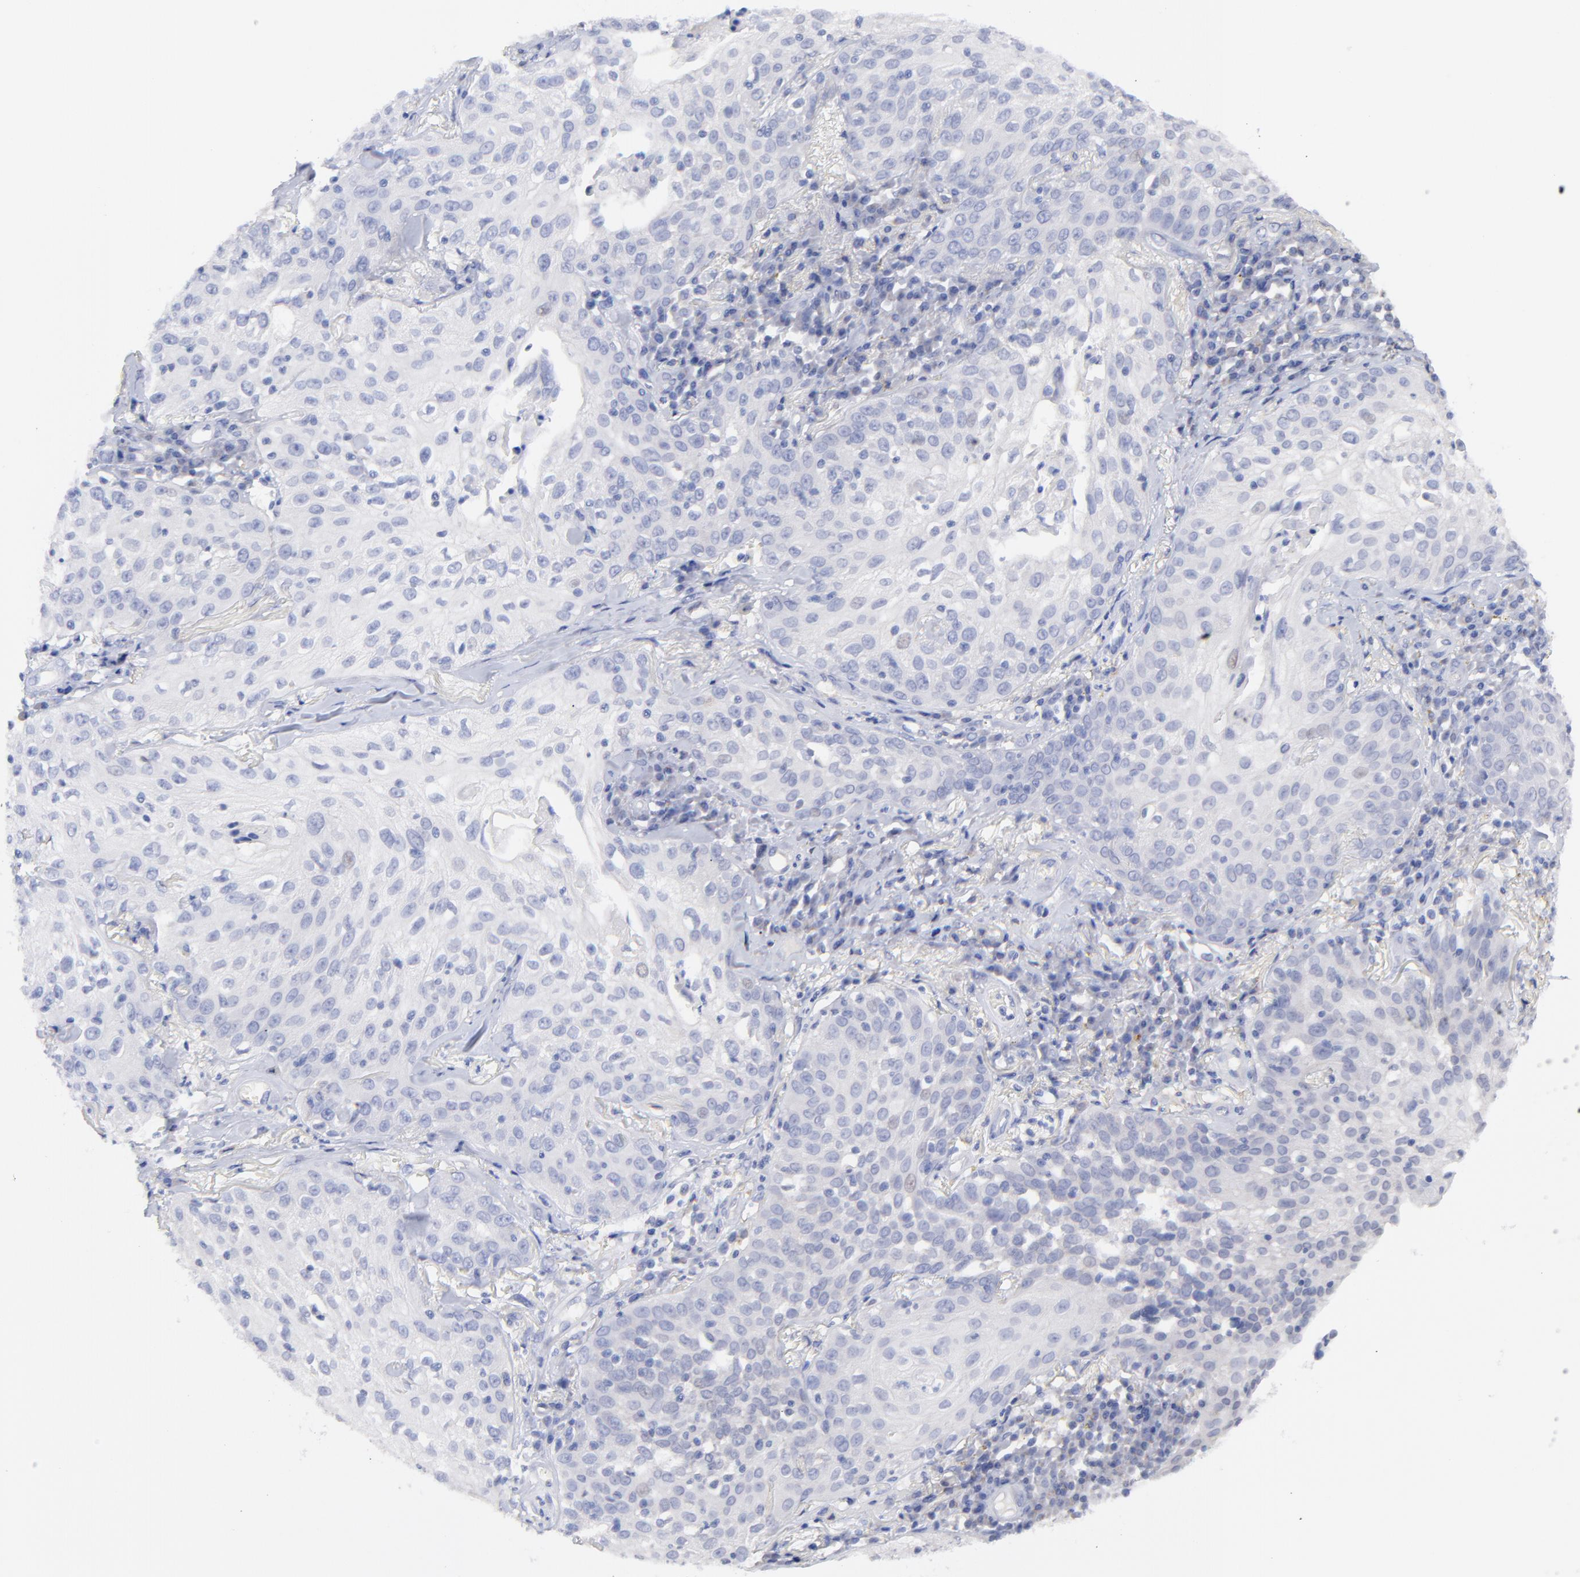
{"staining": {"intensity": "negative", "quantity": "none", "location": "none"}, "tissue": "skin cancer", "cell_type": "Tumor cells", "image_type": "cancer", "snomed": [{"axis": "morphology", "description": "Squamous cell carcinoma, NOS"}, {"axis": "topography", "description": "Skin"}], "caption": "Immunohistochemistry (IHC) of human squamous cell carcinoma (skin) demonstrates no staining in tumor cells.", "gene": "CFAP57", "patient": {"sex": "male", "age": 65}}